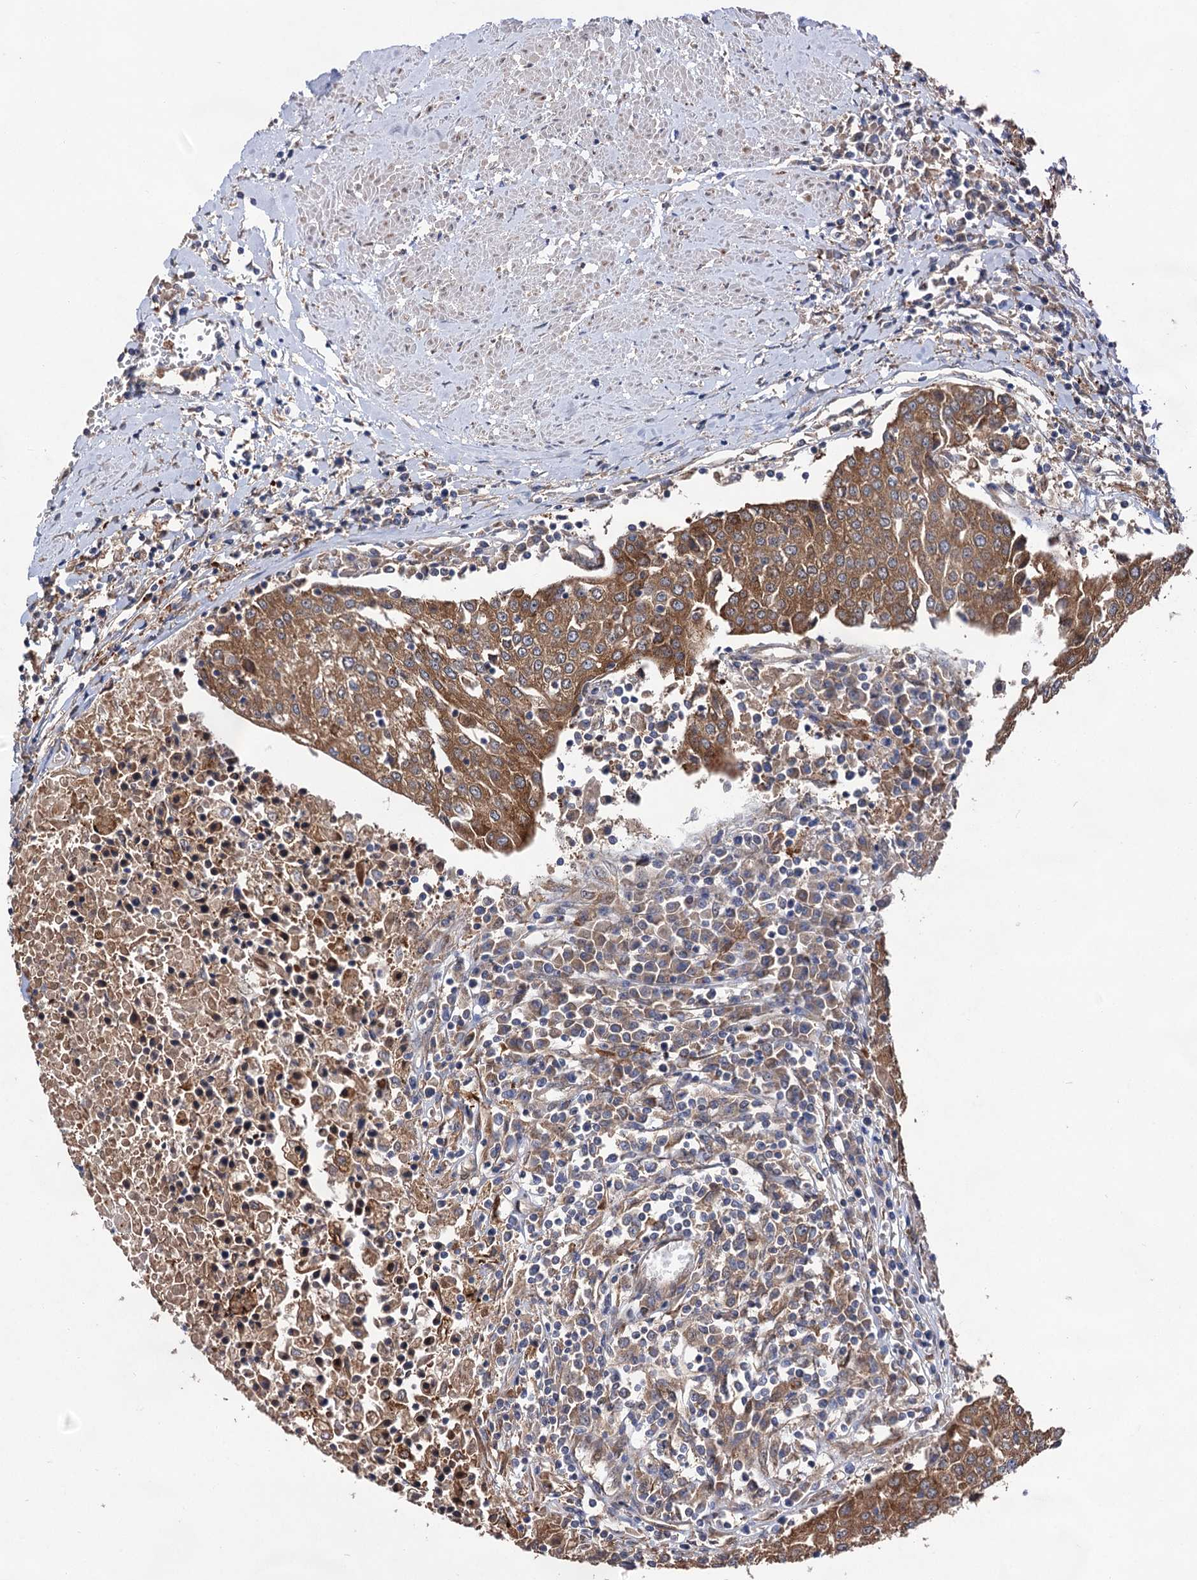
{"staining": {"intensity": "moderate", "quantity": ">75%", "location": "cytoplasmic/membranous"}, "tissue": "urothelial cancer", "cell_type": "Tumor cells", "image_type": "cancer", "snomed": [{"axis": "morphology", "description": "Urothelial carcinoma, High grade"}, {"axis": "topography", "description": "Urinary bladder"}], "caption": "Moderate cytoplasmic/membranous protein expression is appreciated in about >75% of tumor cells in high-grade urothelial carcinoma.", "gene": "NAA25", "patient": {"sex": "female", "age": 85}}